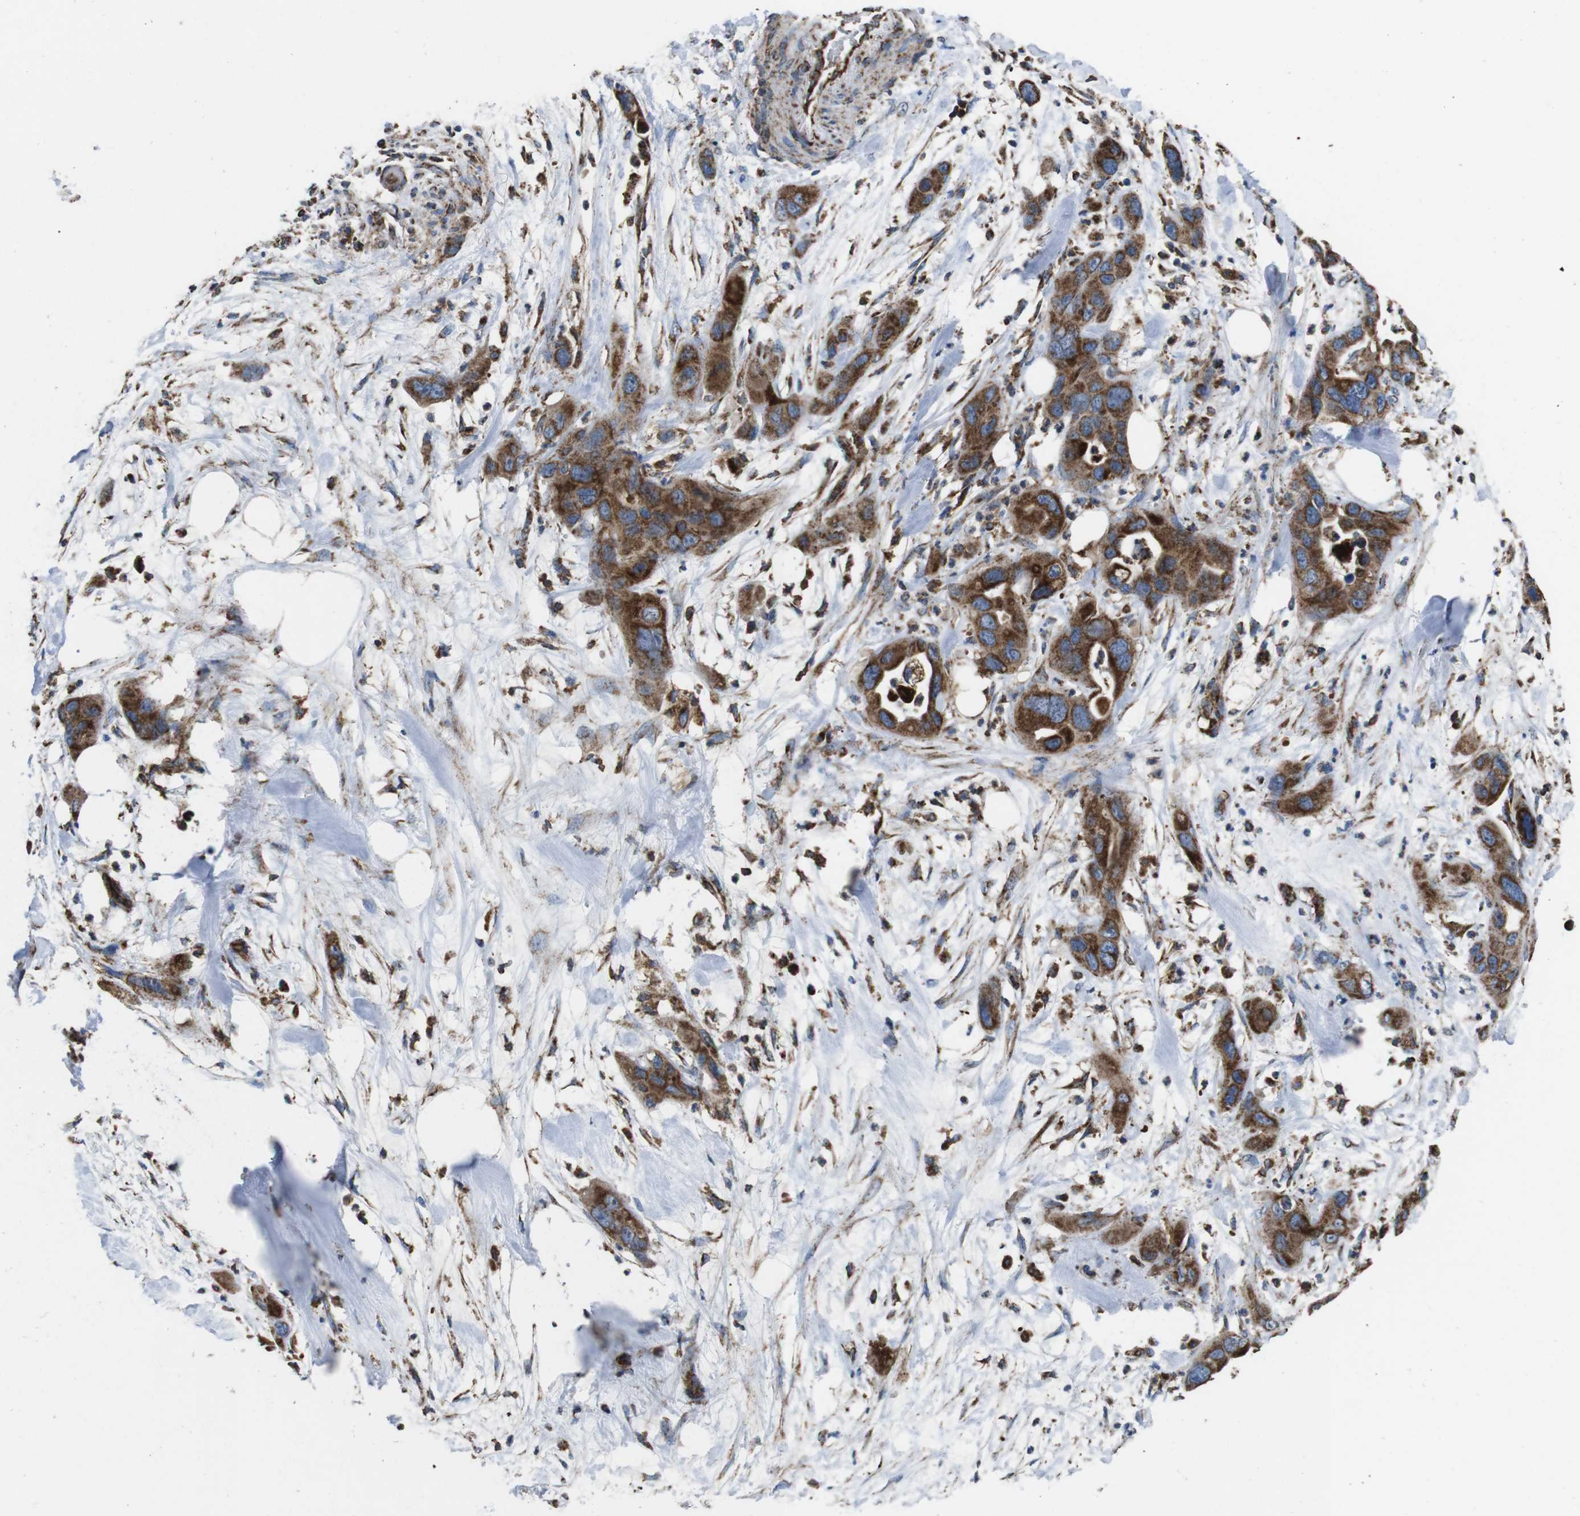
{"staining": {"intensity": "strong", "quantity": ">75%", "location": "cytoplasmic/membranous"}, "tissue": "pancreatic cancer", "cell_type": "Tumor cells", "image_type": "cancer", "snomed": [{"axis": "morphology", "description": "Adenocarcinoma, NOS"}, {"axis": "topography", "description": "Pancreas"}], "caption": "Tumor cells demonstrate high levels of strong cytoplasmic/membranous positivity in about >75% of cells in human pancreatic adenocarcinoma. Using DAB (3,3'-diaminobenzidine) (brown) and hematoxylin (blue) stains, captured at high magnification using brightfield microscopy.", "gene": "HK1", "patient": {"sex": "female", "age": 71}}